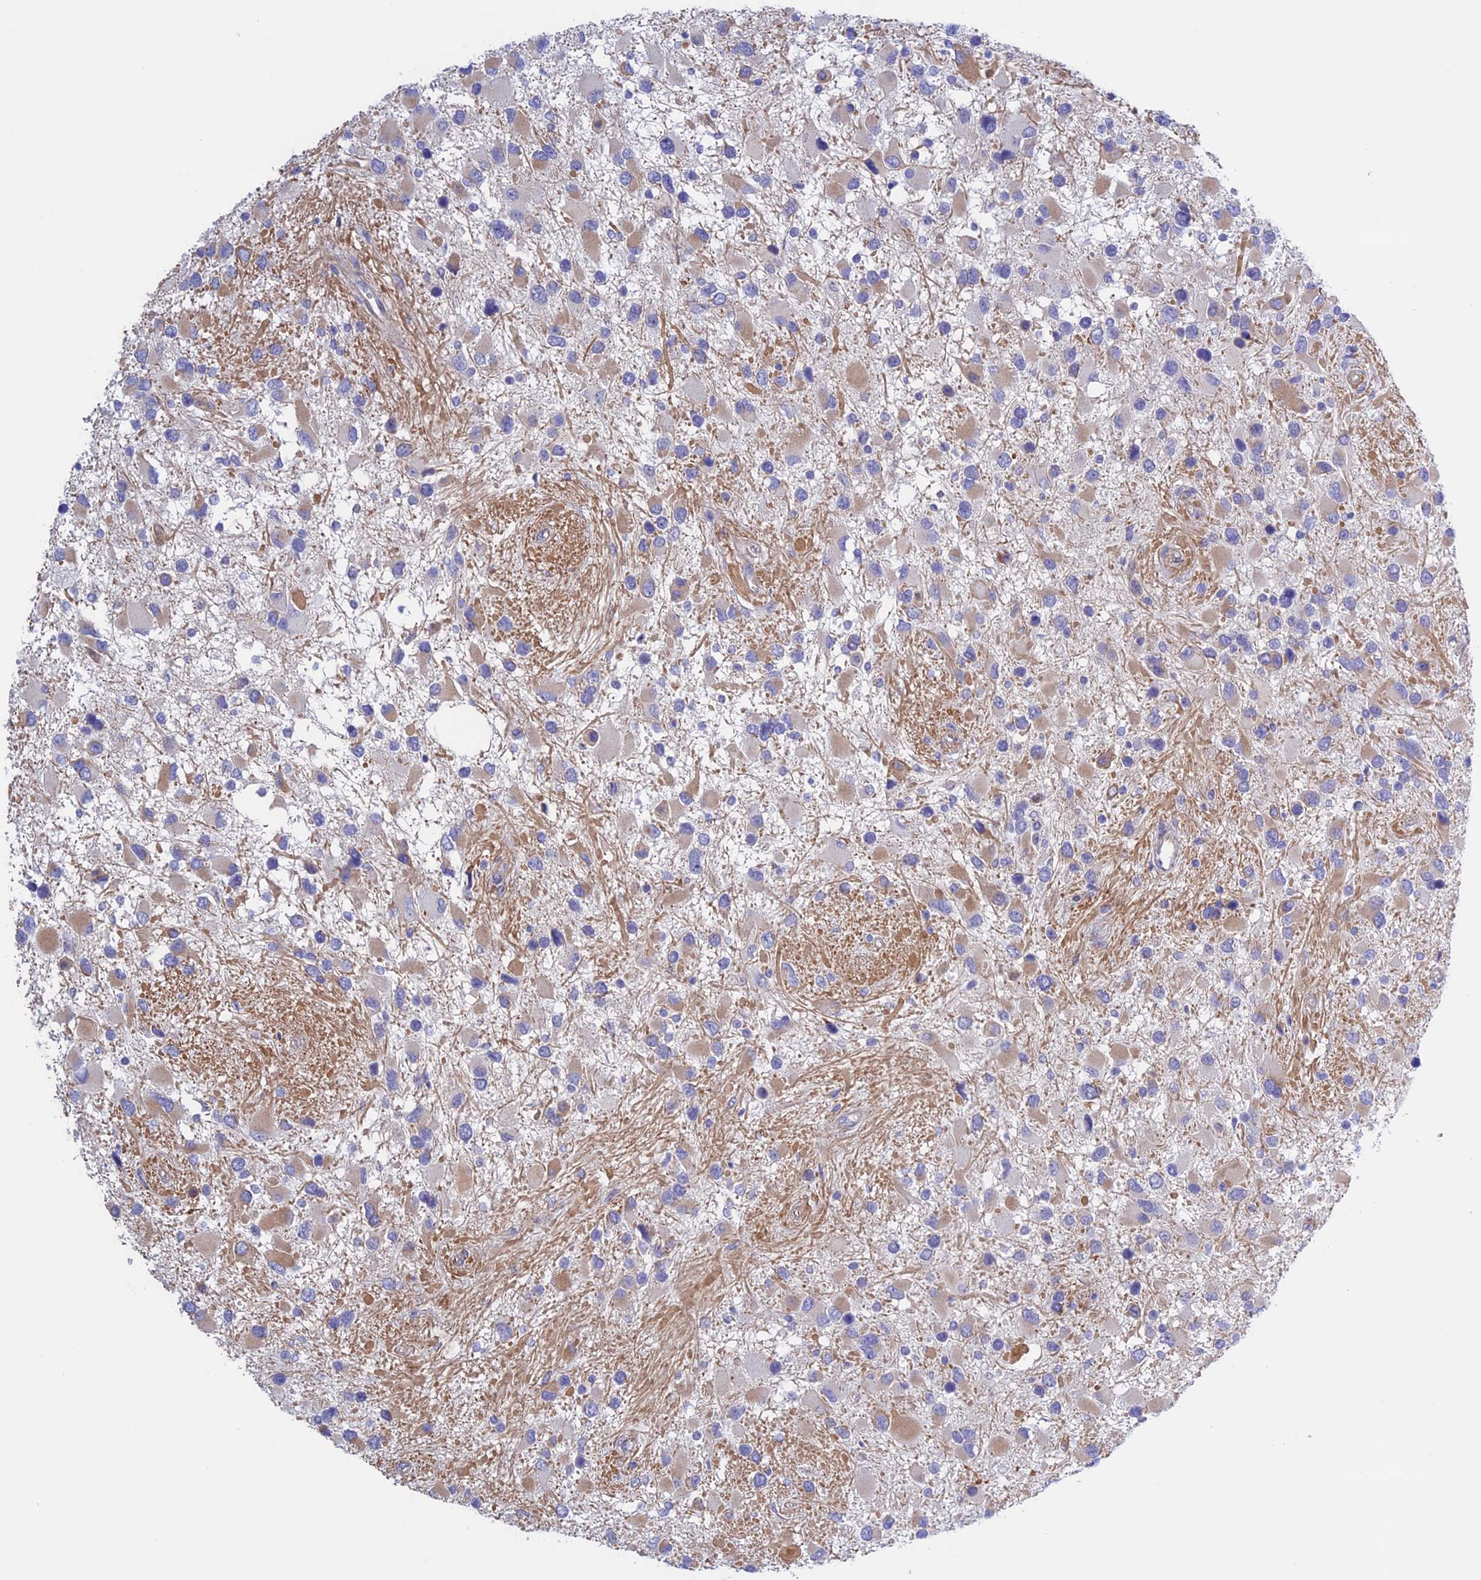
{"staining": {"intensity": "negative", "quantity": "none", "location": "none"}, "tissue": "glioma", "cell_type": "Tumor cells", "image_type": "cancer", "snomed": [{"axis": "morphology", "description": "Glioma, malignant, High grade"}, {"axis": "topography", "description": "Brain"}], "caption": "High power microscopy micrograph of an IHC micrograph of malignant high-grade glioma, revealing no significant staining in tumor cells.", "gene": "BCL2L10", "patient": {"sex": "male", "age": 53}}